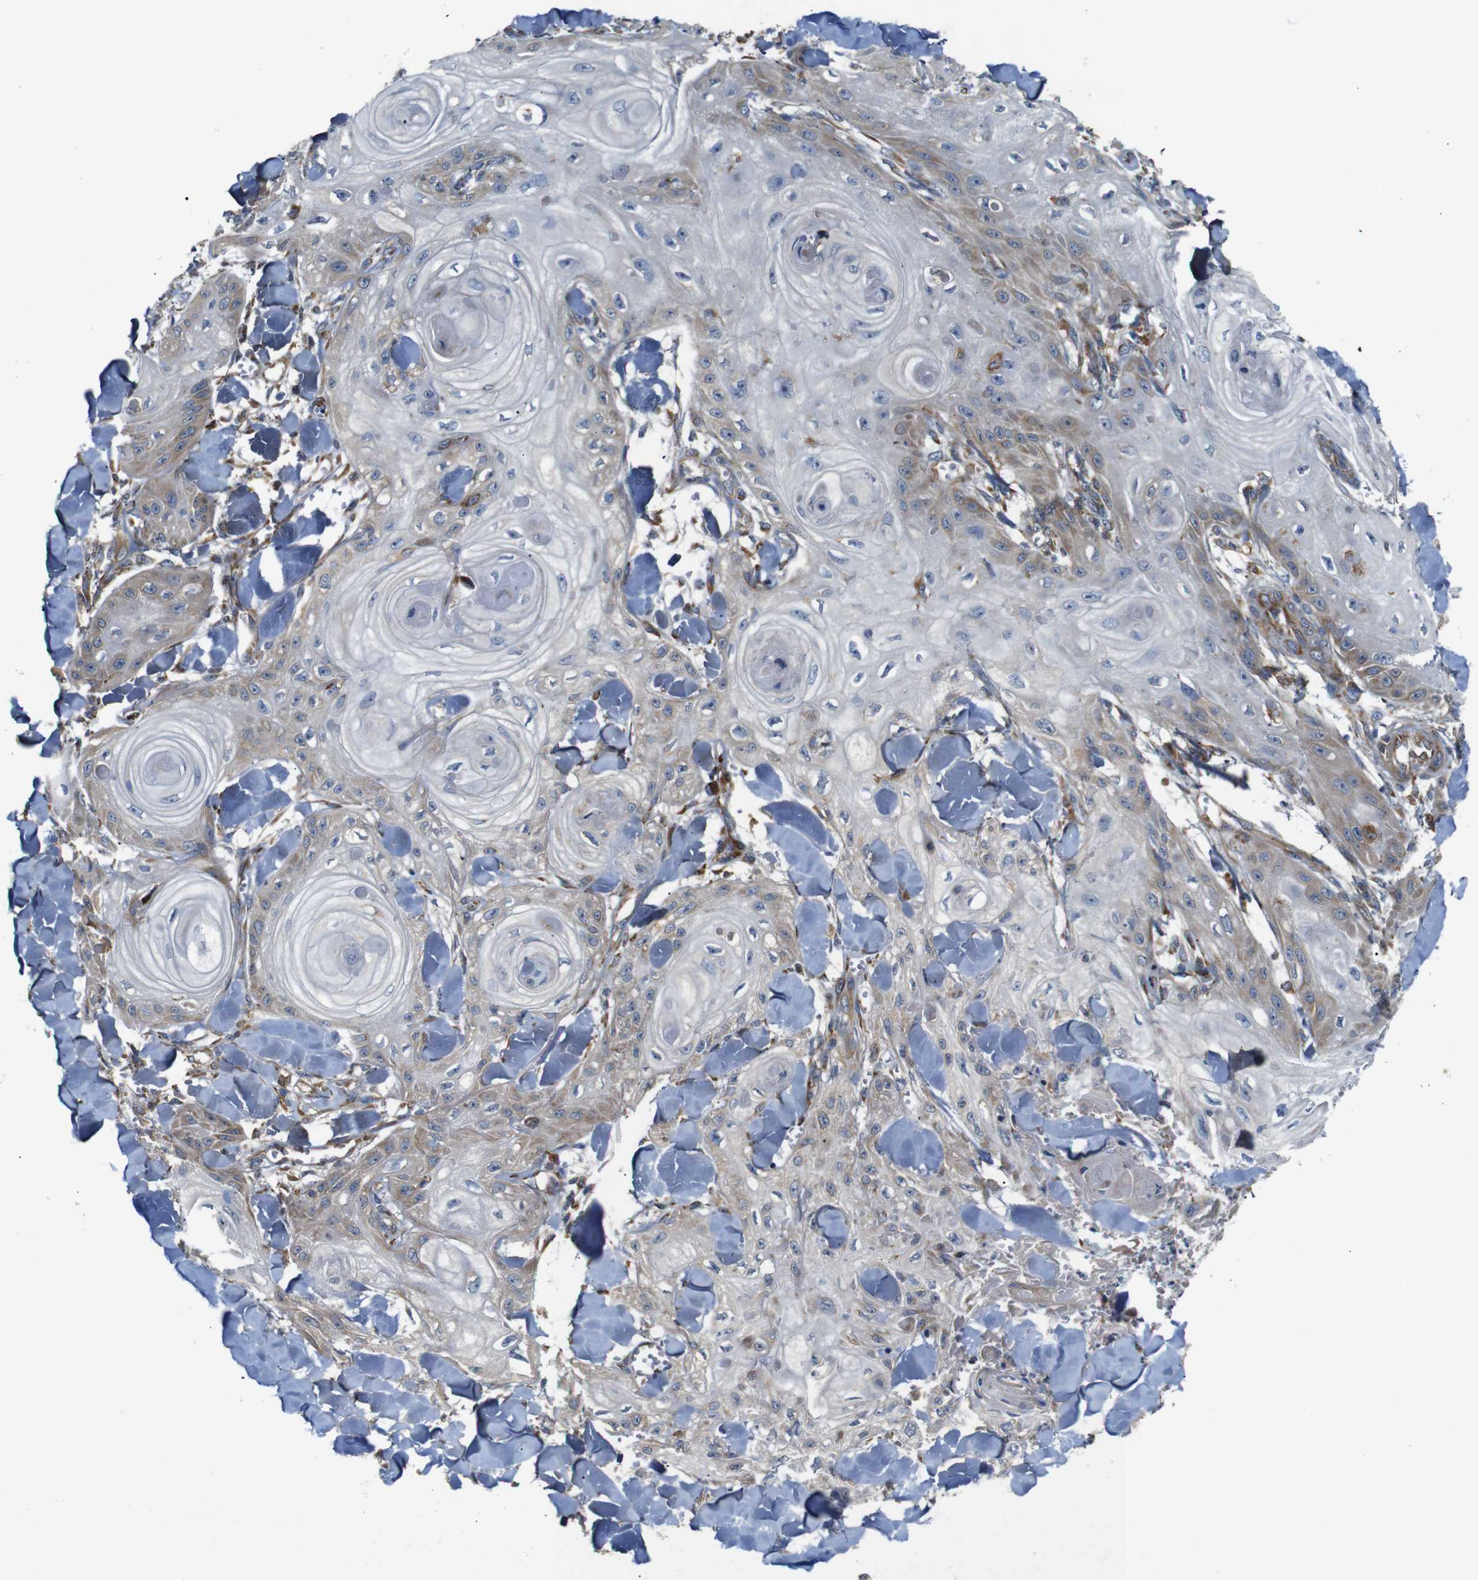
{"staining": {"intensity": "moderate", "quantity": "<25%", "location": "cytoplasmic/membranous"}, "tissue": "skin cancer", "cell_type": "Tumor cells", "image_type": "cancer", "snomed": [{"axis": "morphology", "description": "Squamous cell carcinoma, NOS"}, {"axis": "topography", "description": "Skin"}], "caption": "This histopathology image demonstrates skin cancer (squamous cell carcinoma) stained with IHC to label a protein in brown. The cytoplasmic/membranous of tumor cells show moderate positivity for the protein. Nuclei are counter-stained blue.", "gene": "UBE2G2", "patient": {"sex": "male", "age": 74}}